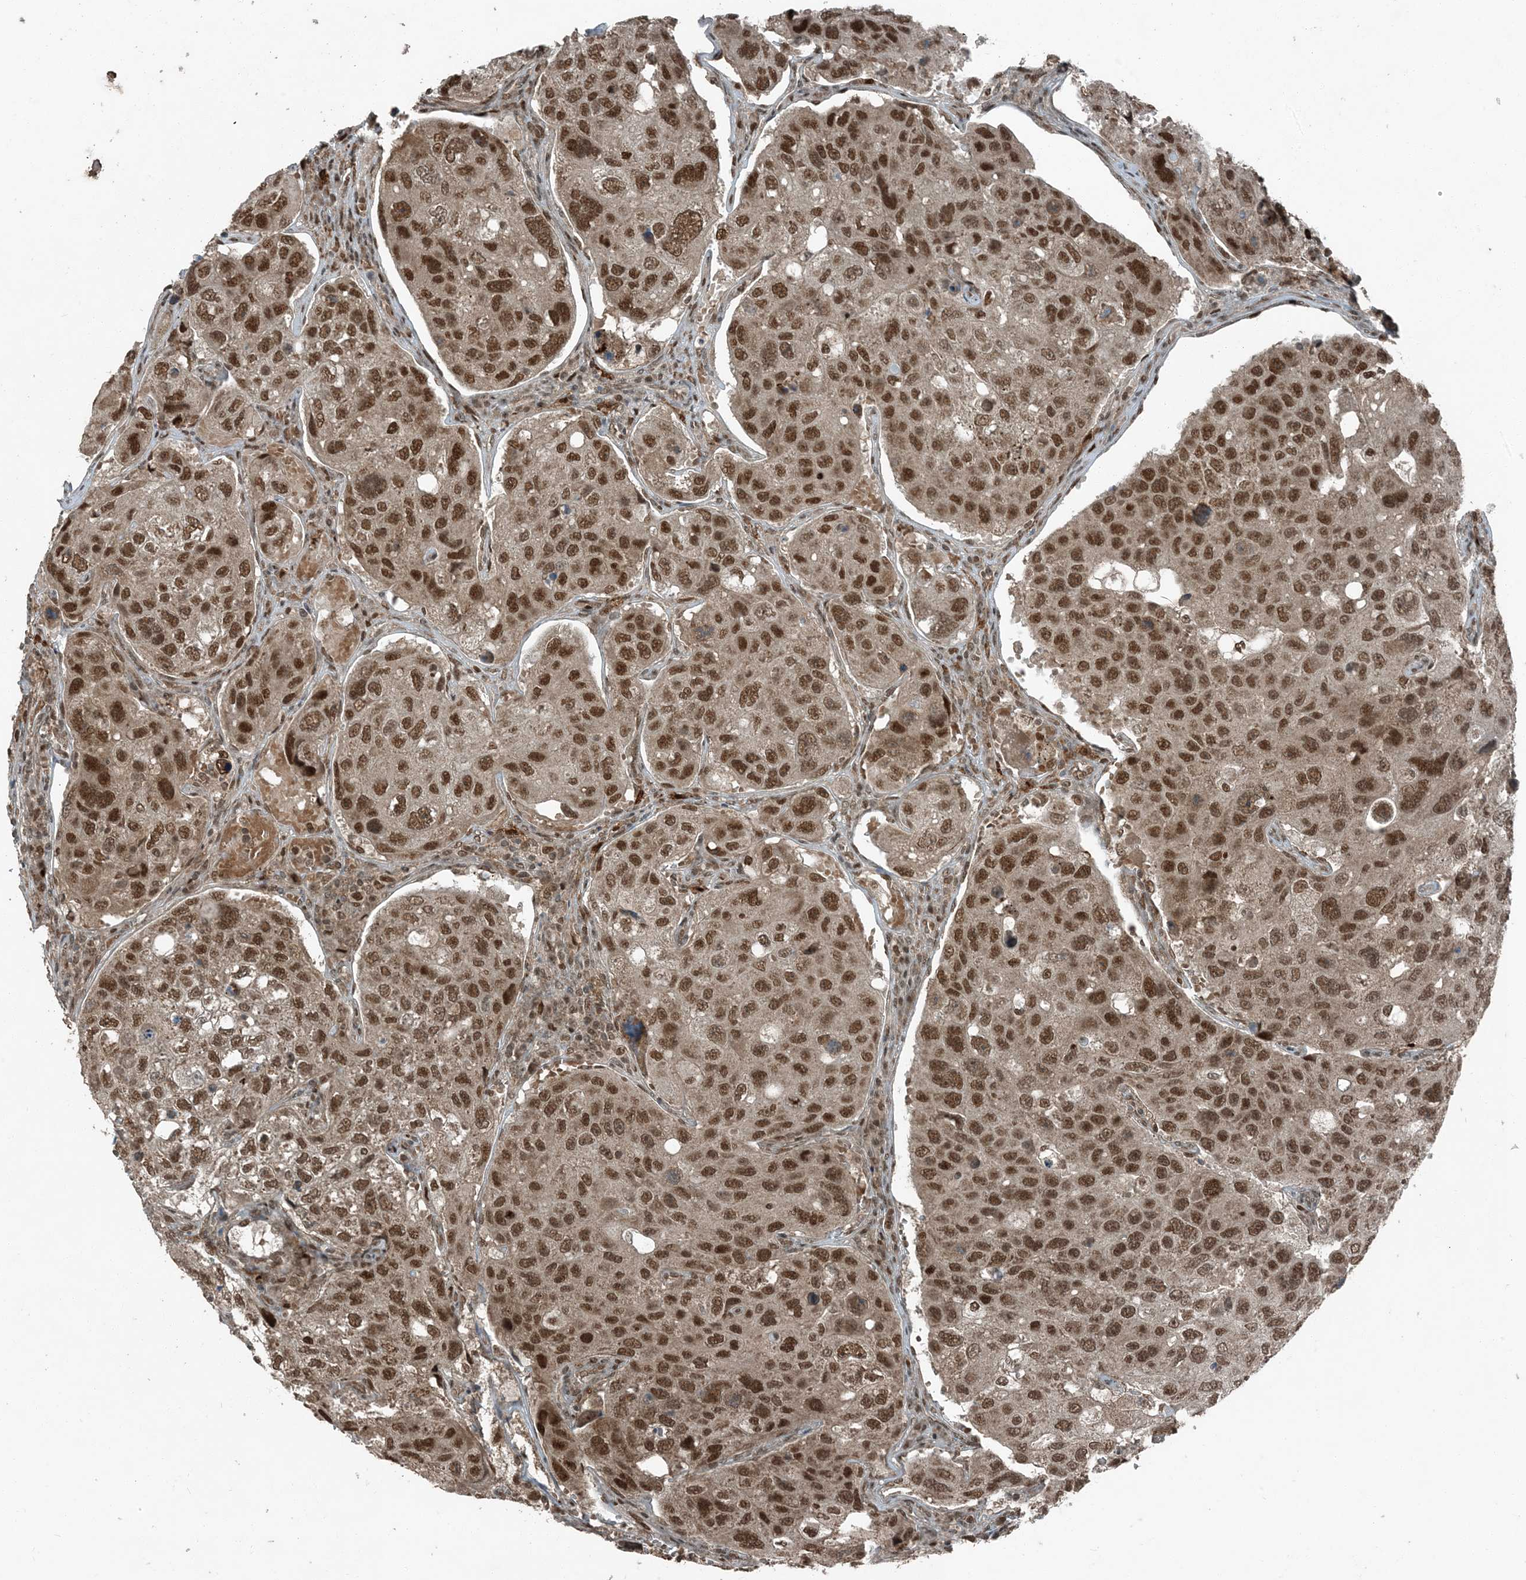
{"staining": {"intensity": "strong", "quantity": ">75%", "location": "nuclear"}, "tissue": "urothelial cancer", "cell_type": "Tumor cells", "image_type": "cancer", "snomed": [{"axis": "morphology", "description": "Urothelial carcinoma, High grade"}, {"axis": "topography", "description": "Lymph node"}, {"axis": "topography", "description": "Urinary bladder"}], "caption": "This is a micrograph of immunohistochemistry staining of urothelial carcinoma (high-grade), which shows strong staining in the nuclear of tumor cells.", "gene": "TRAPPC12", "patient": {"sex": "male", "age": 51}}